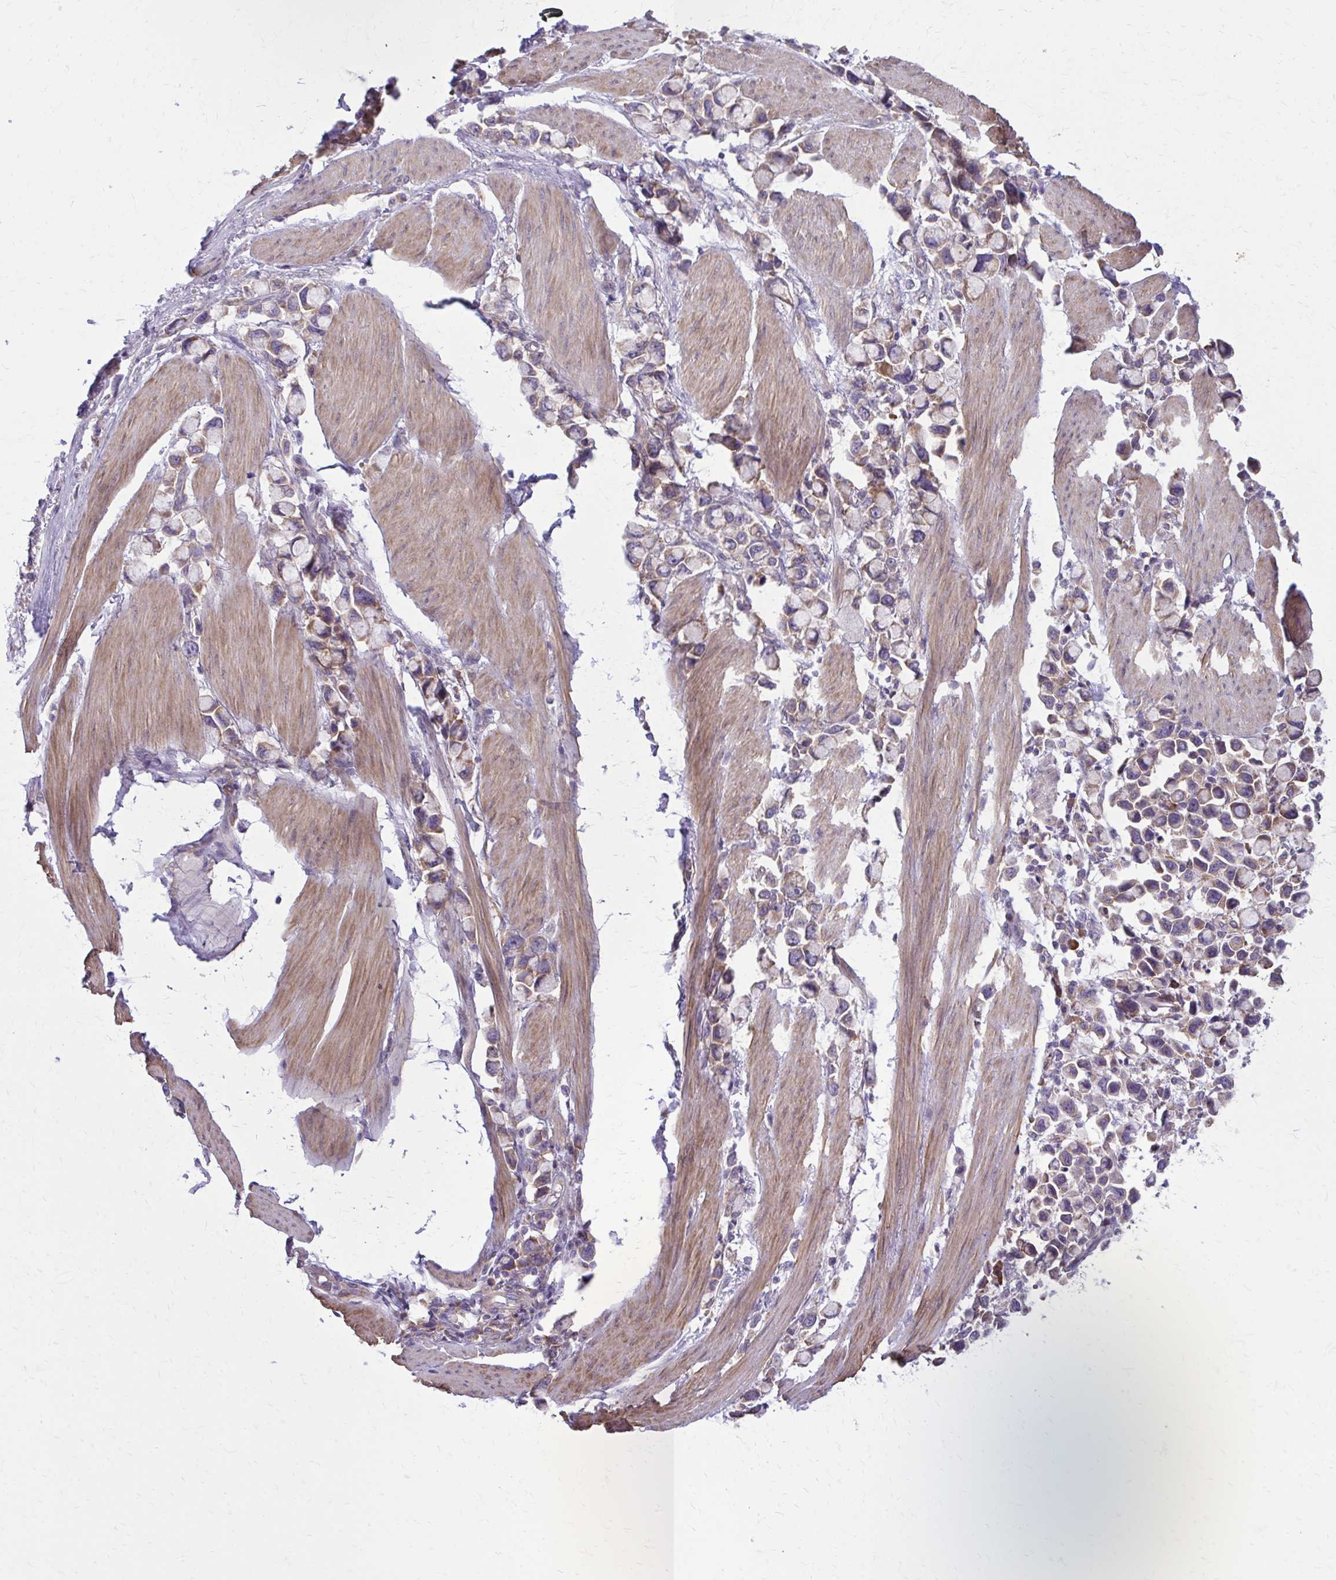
{"staining": {"intensity": "weak", "quantity": "25%-75%", "location": "cytoplasmic/membranous"}, "tissue": "stomach cancer", "cell_type": "Tumor cells", "image_type": "cancer", "snomed": [{"axis": "morphology", "description": "Adenocarcinoma, NOS"}, {"axis": "topography", "description": "Stomach"}], "caption": "Immunohistochemistry (IHC) of stomach cancer (adenocarcinoma) demonstrates low levels of weak cytoplasmic/membranous expression in about 25%-75% of tumor cells.", "gene": "CEMP1", "patient": {"sex": "female", "age": 81}}